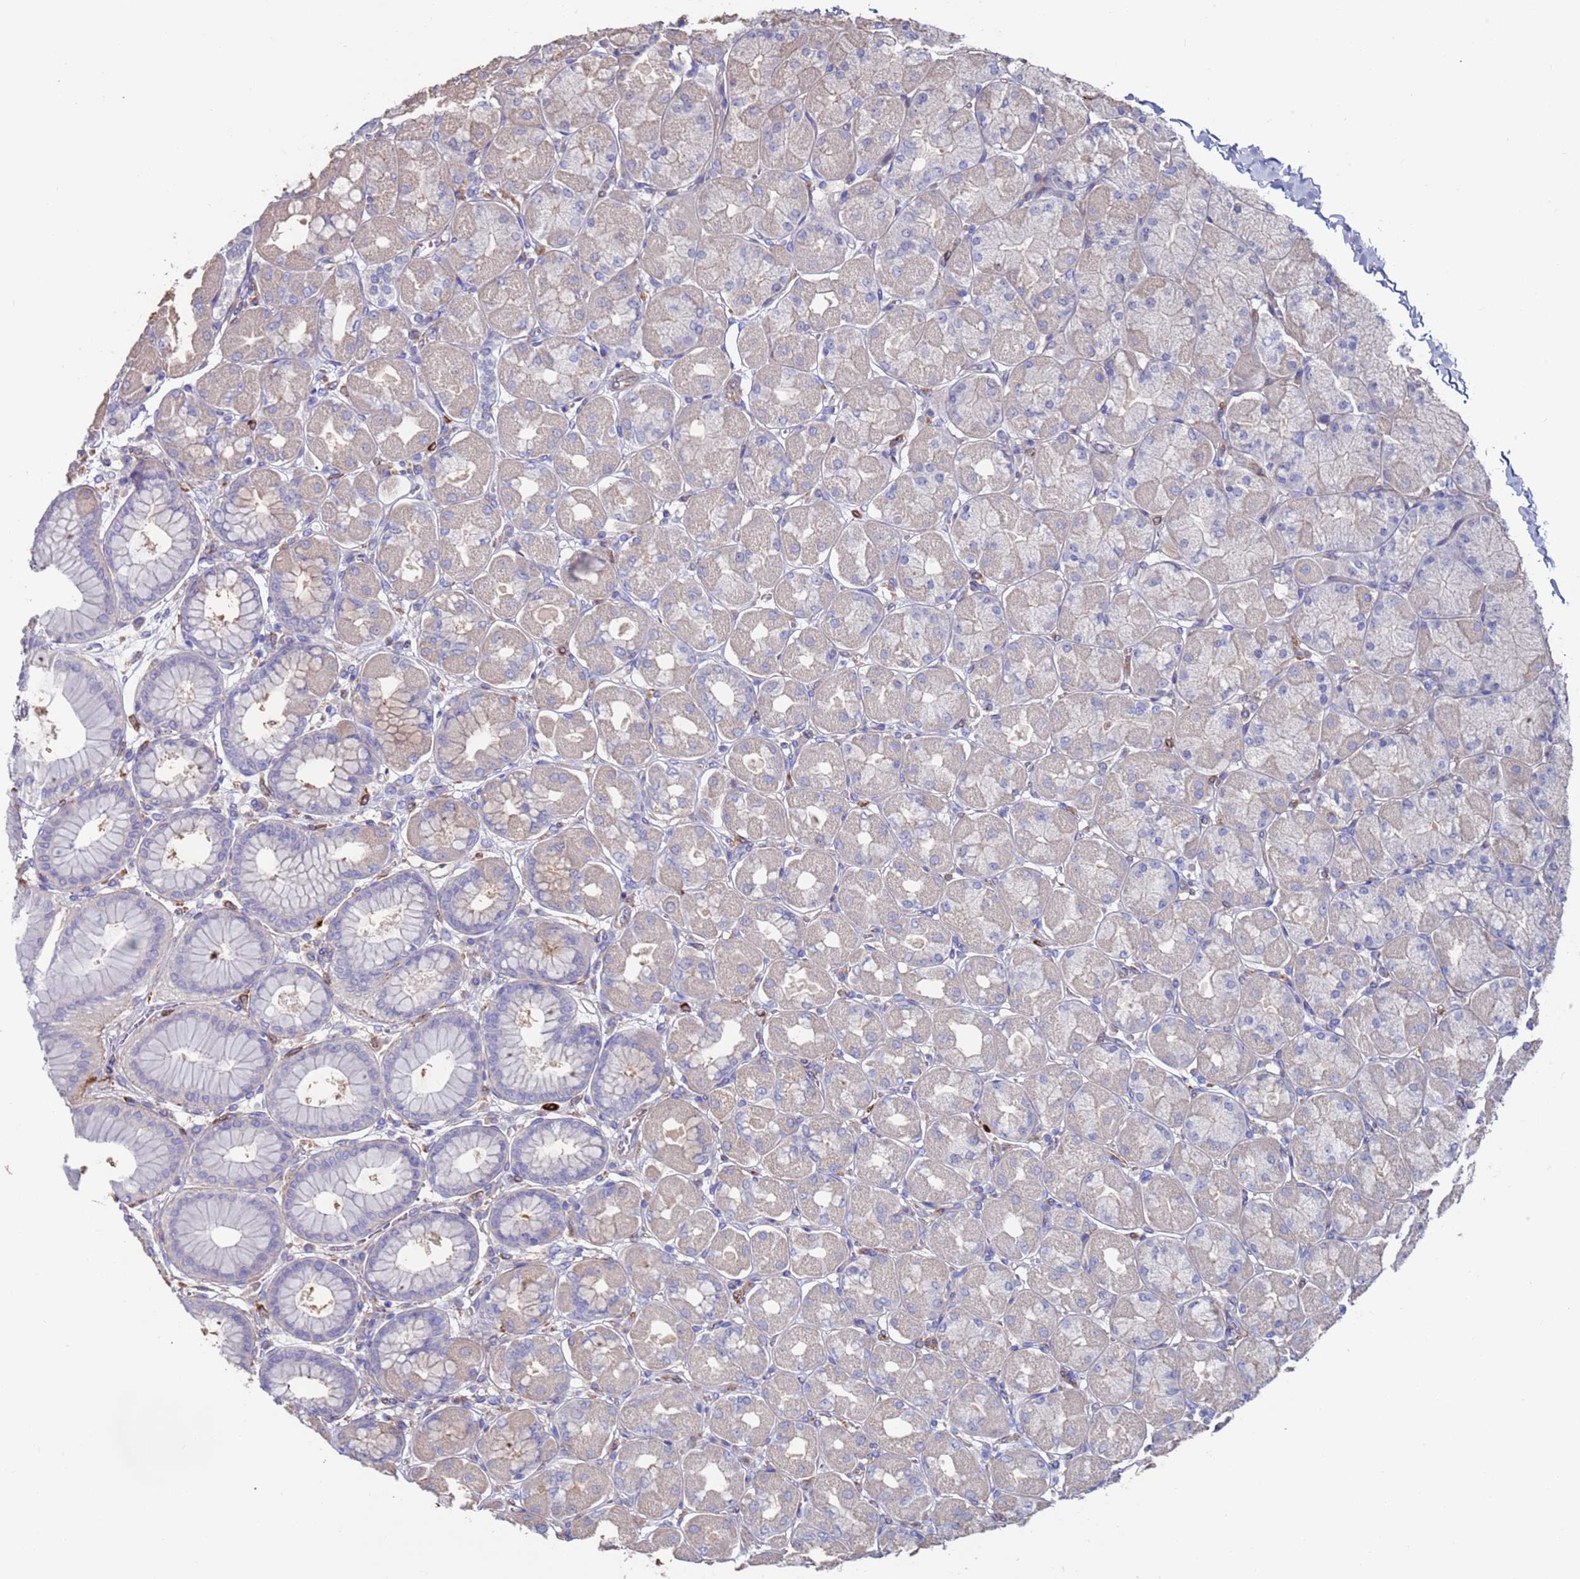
{"staining": {"intensity": "moderate", "quantity": "<25%", "location": "cytoplasmic/membranous"}, "tissue": "stomach", "cell_type": "Glandular cells", "image_type": "normal", "snomed": [{"axis": "morphology", "description": "Normal tissue, NOS"}, {"axis": "topography", "description": "Stomach, upper"}], "caption": "About <25% of glandular cells in normal human stomach reveal moderate cytoplasmic/membranous protein staining as visualized by brown immunohistochemical staining.", "gene": "GREB1L", "patient": {"sex": "female", "age": 56}}